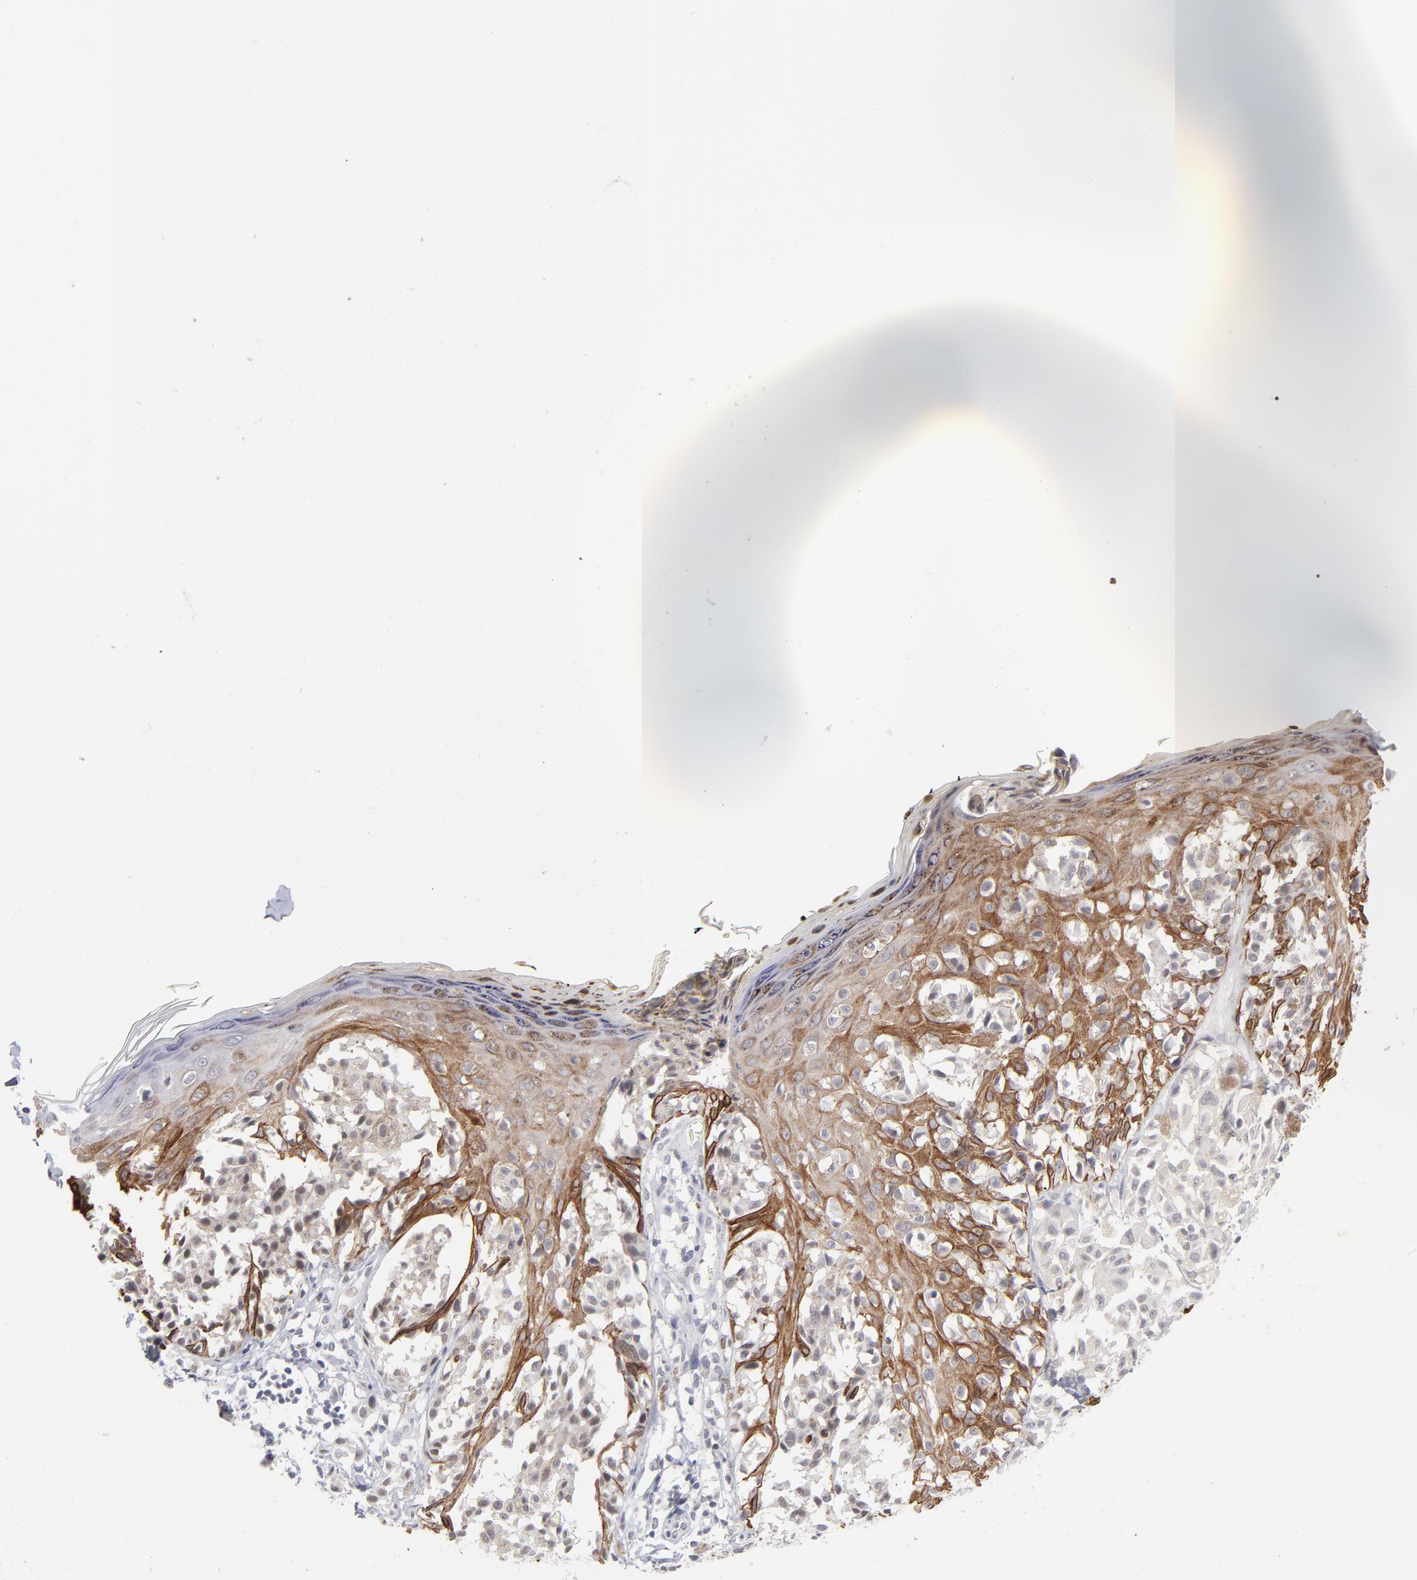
{"staining": {"intensity": "weak", "quantity": "25%-75%", "location": "cytoplasmic/membranous"}, "tissue": "melanoma", "cell_type": "Tumor cells", "image_type": "cancer", "snomed": [{"axis": "morphology", "description": "Malignant melanoma, NOS"}, {"axis": "topography", "description": "Skin"}], "caption": "Protein expression analysis of melanoma displays weak cytoplasmic/membranous expression in approximately 25%-75% of tumor cells.", "gene": "CCR2", "patient": {"sex": "female", "age": 38}}